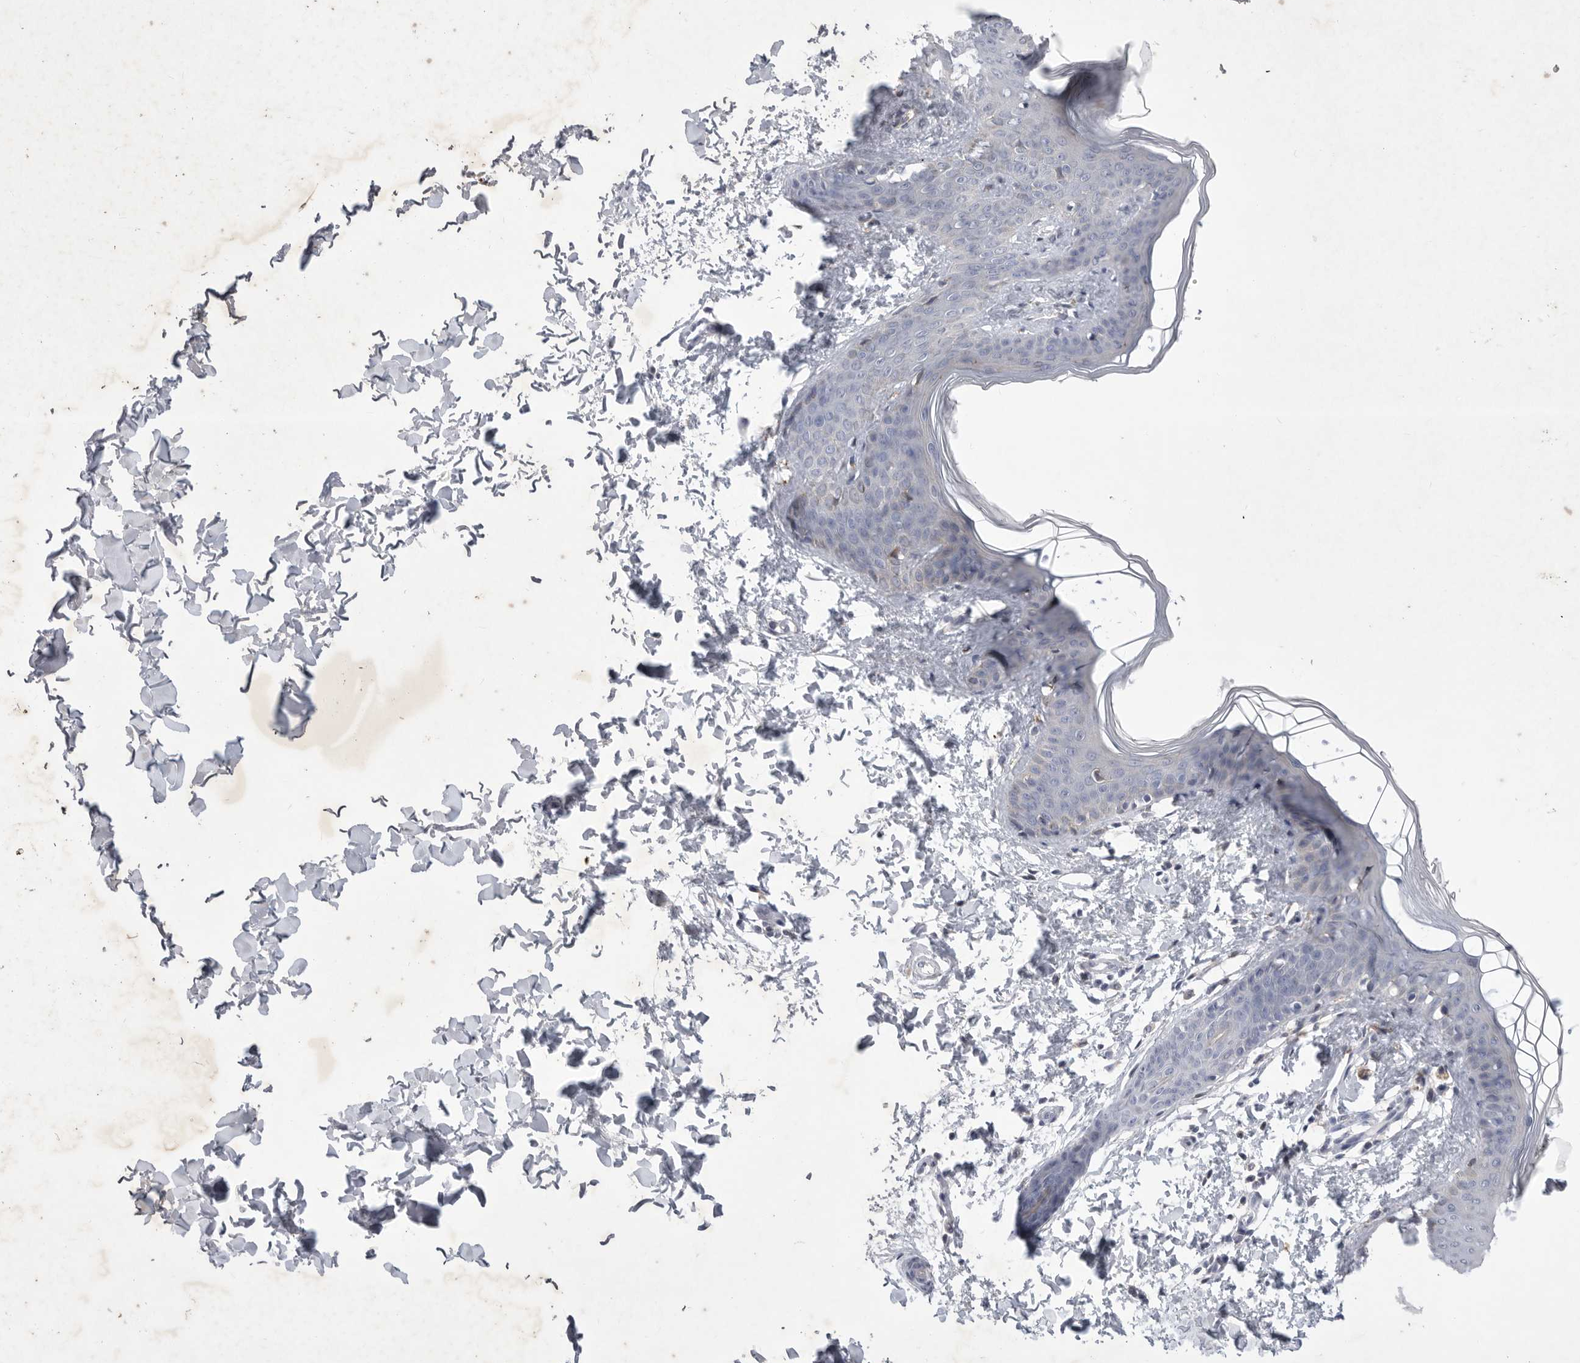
{"staining": {"intensity": "negative", "quantity": "none", "location": "none"}, "tissue": "skin", "cell_type": "Fibroblasts", "image_type": "normal", "snomed": [{"axis": "morphology", "description": "Normal tissue, NOS"}, {"axis": "topography", "description": "Skin"}], "caption": "Immunohistochemistry (IHC) of unremarkable human skin exhibits no expression in fibroblasts. Nuclei are stained in blue.", "gene": "SIGLEC10", "patient": {"sex": "female", "age": 17}}